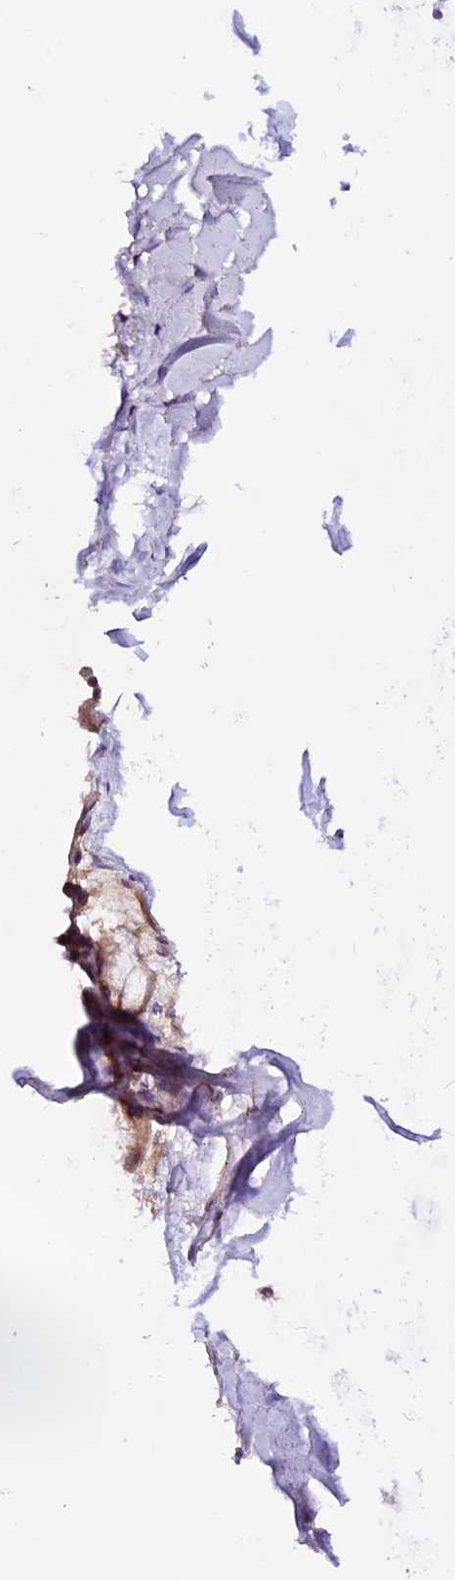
{"staining": {"intensity": "moderate", "quantity": "25%-75%", "location": "cytoplasmic/membranous"}, "tissue": "adipose tissue", "cell_type": "Adipocytes", "image_type": "normal", "snomed": [{"axis": "morphology", "description": "Normal tissue, NOS"}, {"axis": "topography", "description": "Lymph node"}, {"axis": "topography", "description": "Cartilage tissue"}, {"axis": "topography", "description": "Bronchus"}], "caption": "Immunohistochemistry histopathology image of unremarkable human adipose tissue stained for a protein (brown), which demonstrates medium levels of moderate cytoplasmic/membranous expression in about 25%-75% of adipocytes.", "gene": "RINL", "patient": {"sex": "male", "age": 63}}